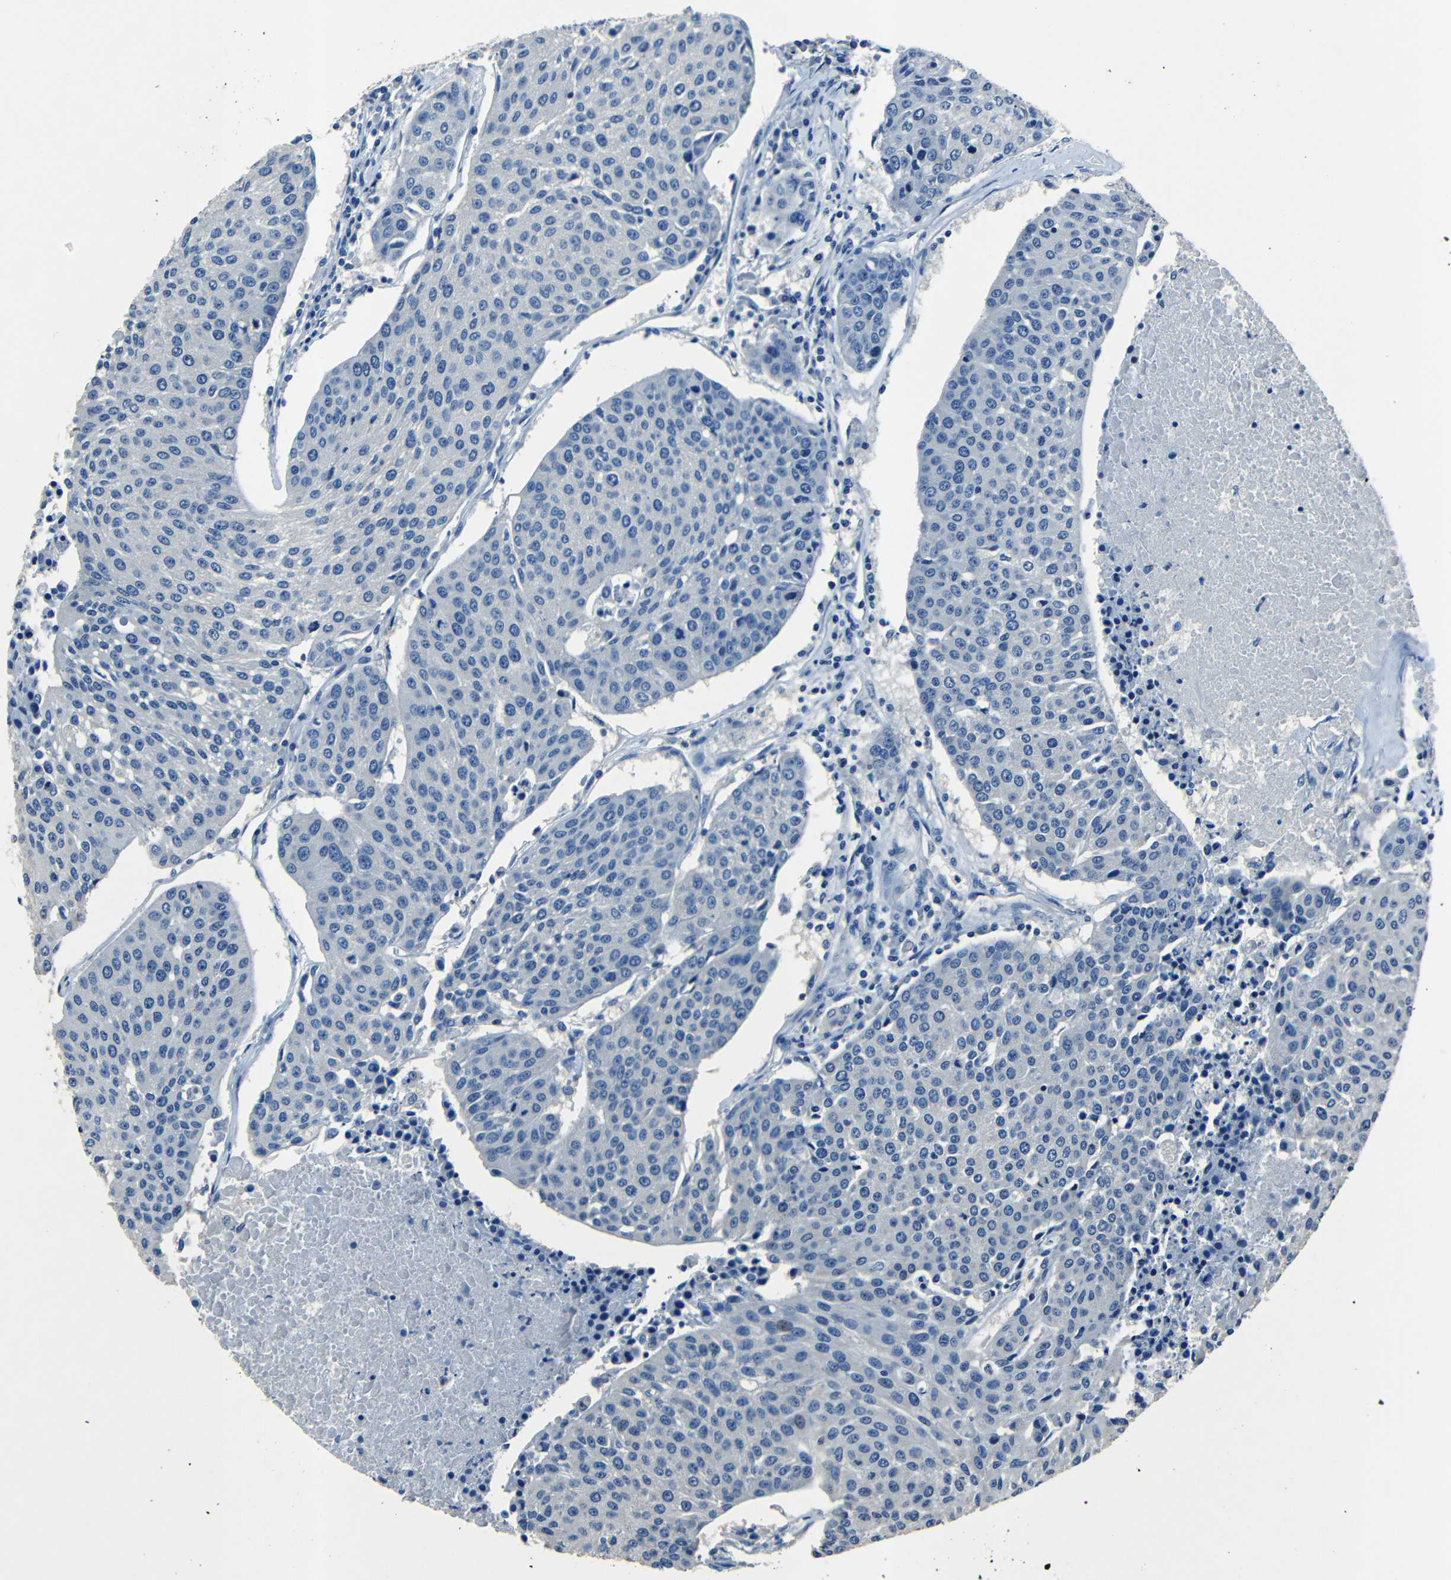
{"staining": {"intensity": "negative", "quantity": "none", "location": "none"}, "tissue": "urothelial cancer", "cell_type": "Tumor cells", "image_type": "cancer", "snomed": [{"axis": "morphology", "description": "Urothelial carcinoma, High grade"}, {"axis": "topography", "description": "Urinary bladder"}], "caption": "High magnification brightfield microscopy of high-grade urothelial carcinoma stained with DAB (brown) and counterstained with hematoxylin (blue): tumor cells show no significant positivity.", "gene": "NCMAP", "patient": {"sex": "female", "age": 85}}